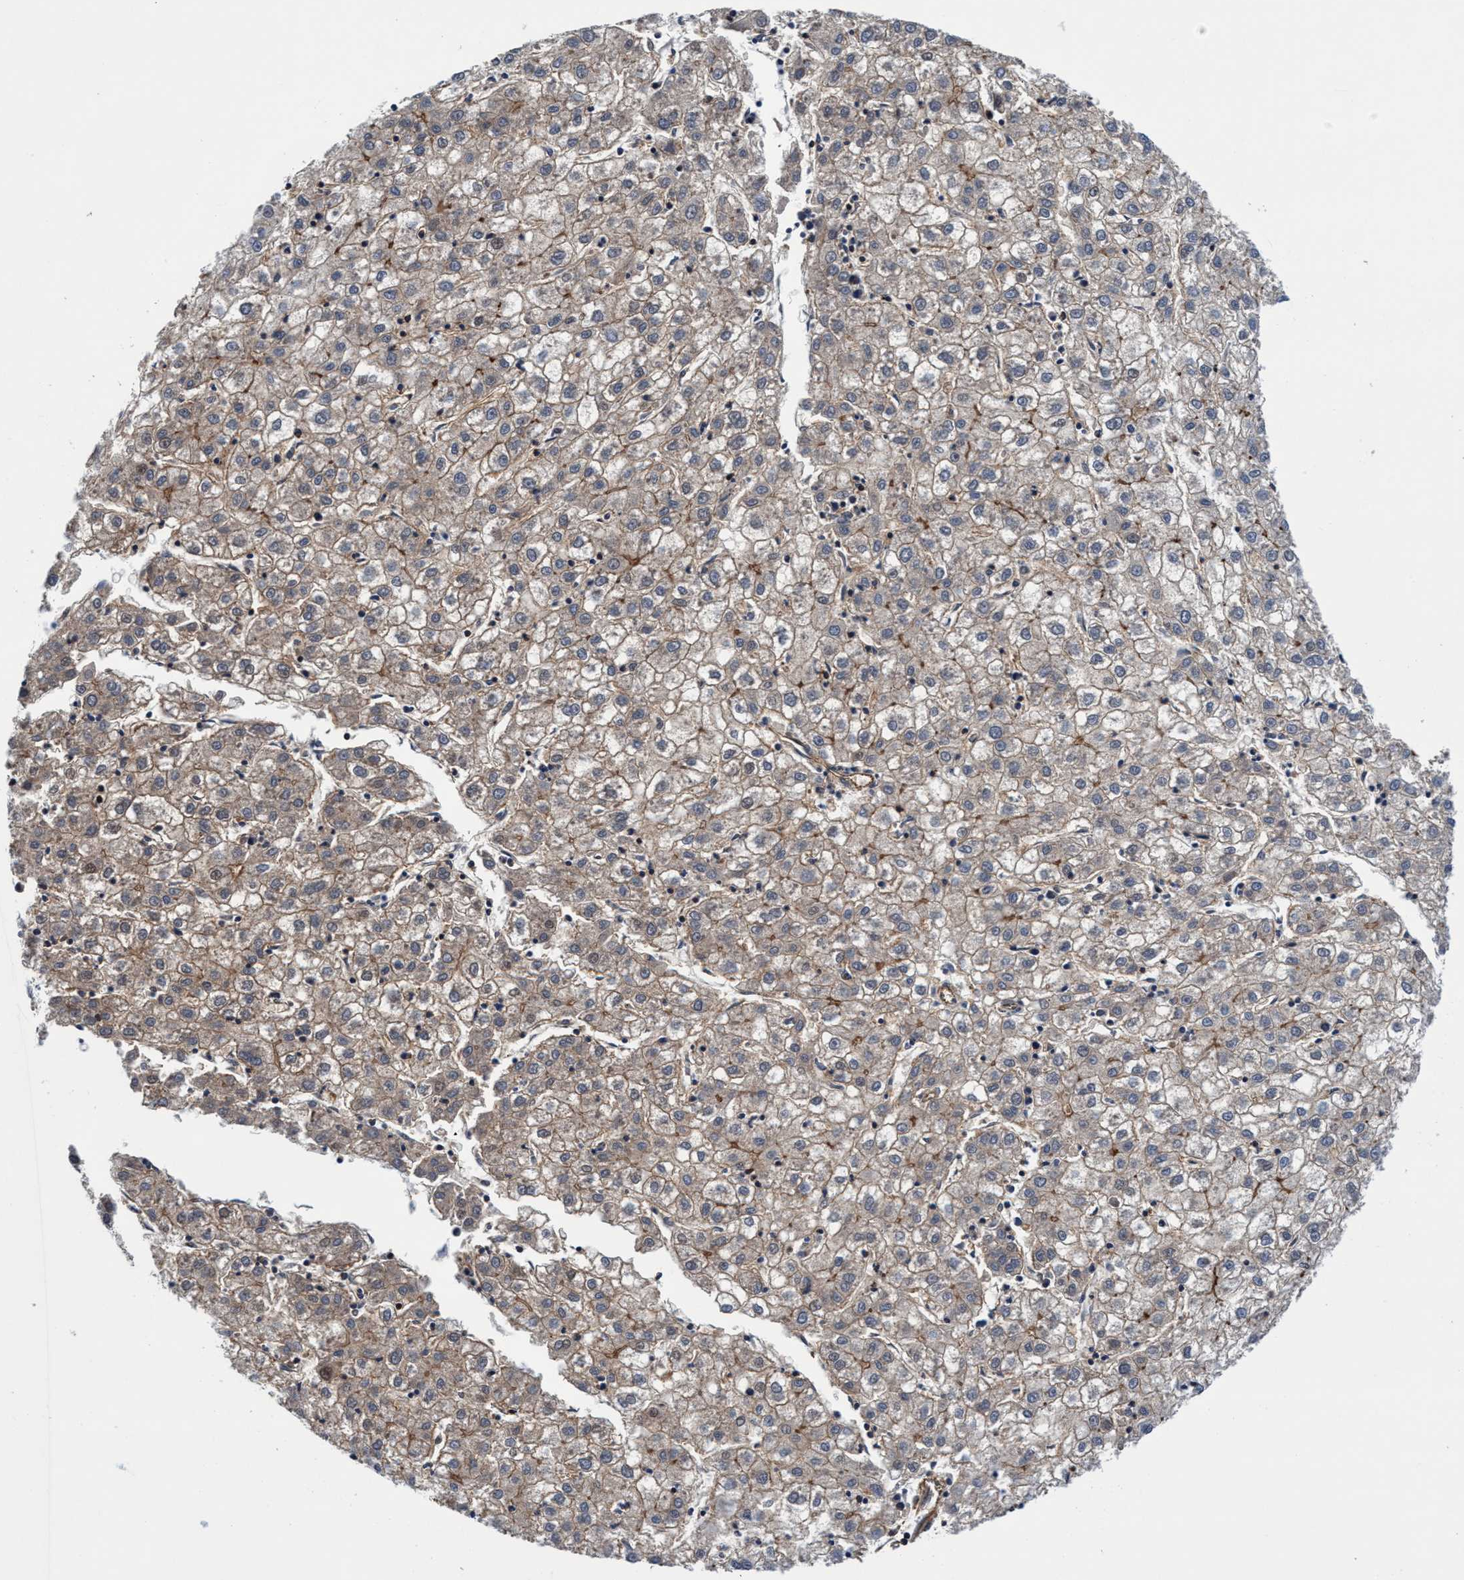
{"staining": {"intensity": "weak", "quantity": ">75%", "location": "cytoplasmic/membranous"}, "tissue": "liver cancer", "cell_type": "Tumor cells", "image_type": "cancer", "snomed": [{"axis": "morphology", "description": "Carcinoma, Hepatocellular, NOS"}, {"axis": "topography", "description": "Liver"}], "caption": "The image displays immunohistochemical staining of liver cancer. There is weak cytoplasmic/membranous expression is seen in approximately >75% of tumor cells.", "gene": "MCM3AP", "patient": {"sex": "male", "age": 72}}